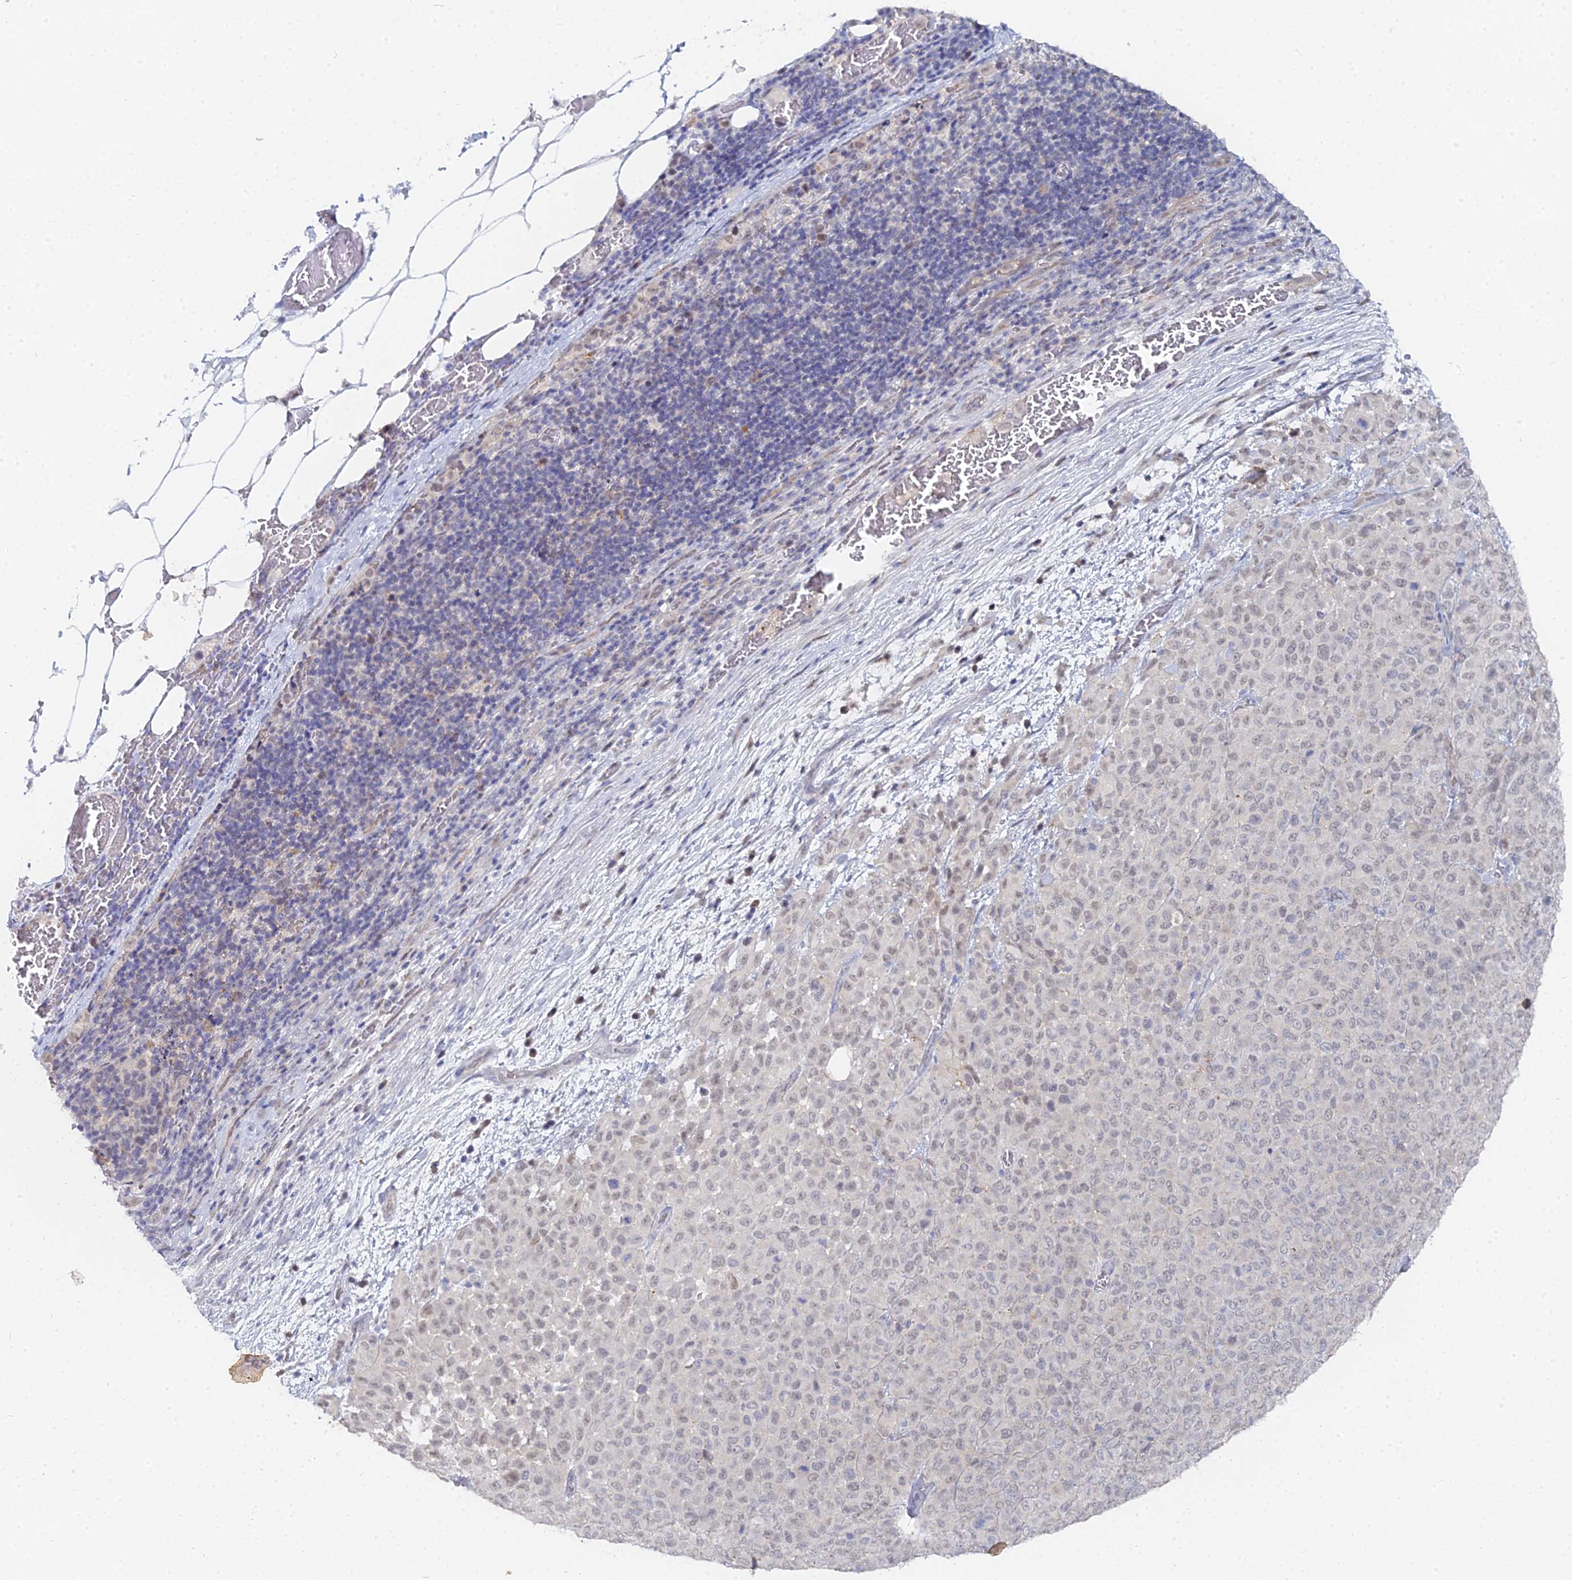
{"staining": {"intensity": "weak", "quantity": "25%-75%", "location": "nuclear"}, "tissue": "melanoma", "cell_type": "Tumor cells", "image_type": "cancer", "snomed": [{"axis": "morphology", "description": "Malignant melanoma, Metastatic site"}, {"axis": "topography", "description": "Skin"}], "caption": "Protein expression analysis of human malignant melanoma (metastatic site) reveals weak nuclear expression in about 25%-75% of tumor cells.", "gene": "THAP4", "patient": {"sex": "female", "age": 81}}